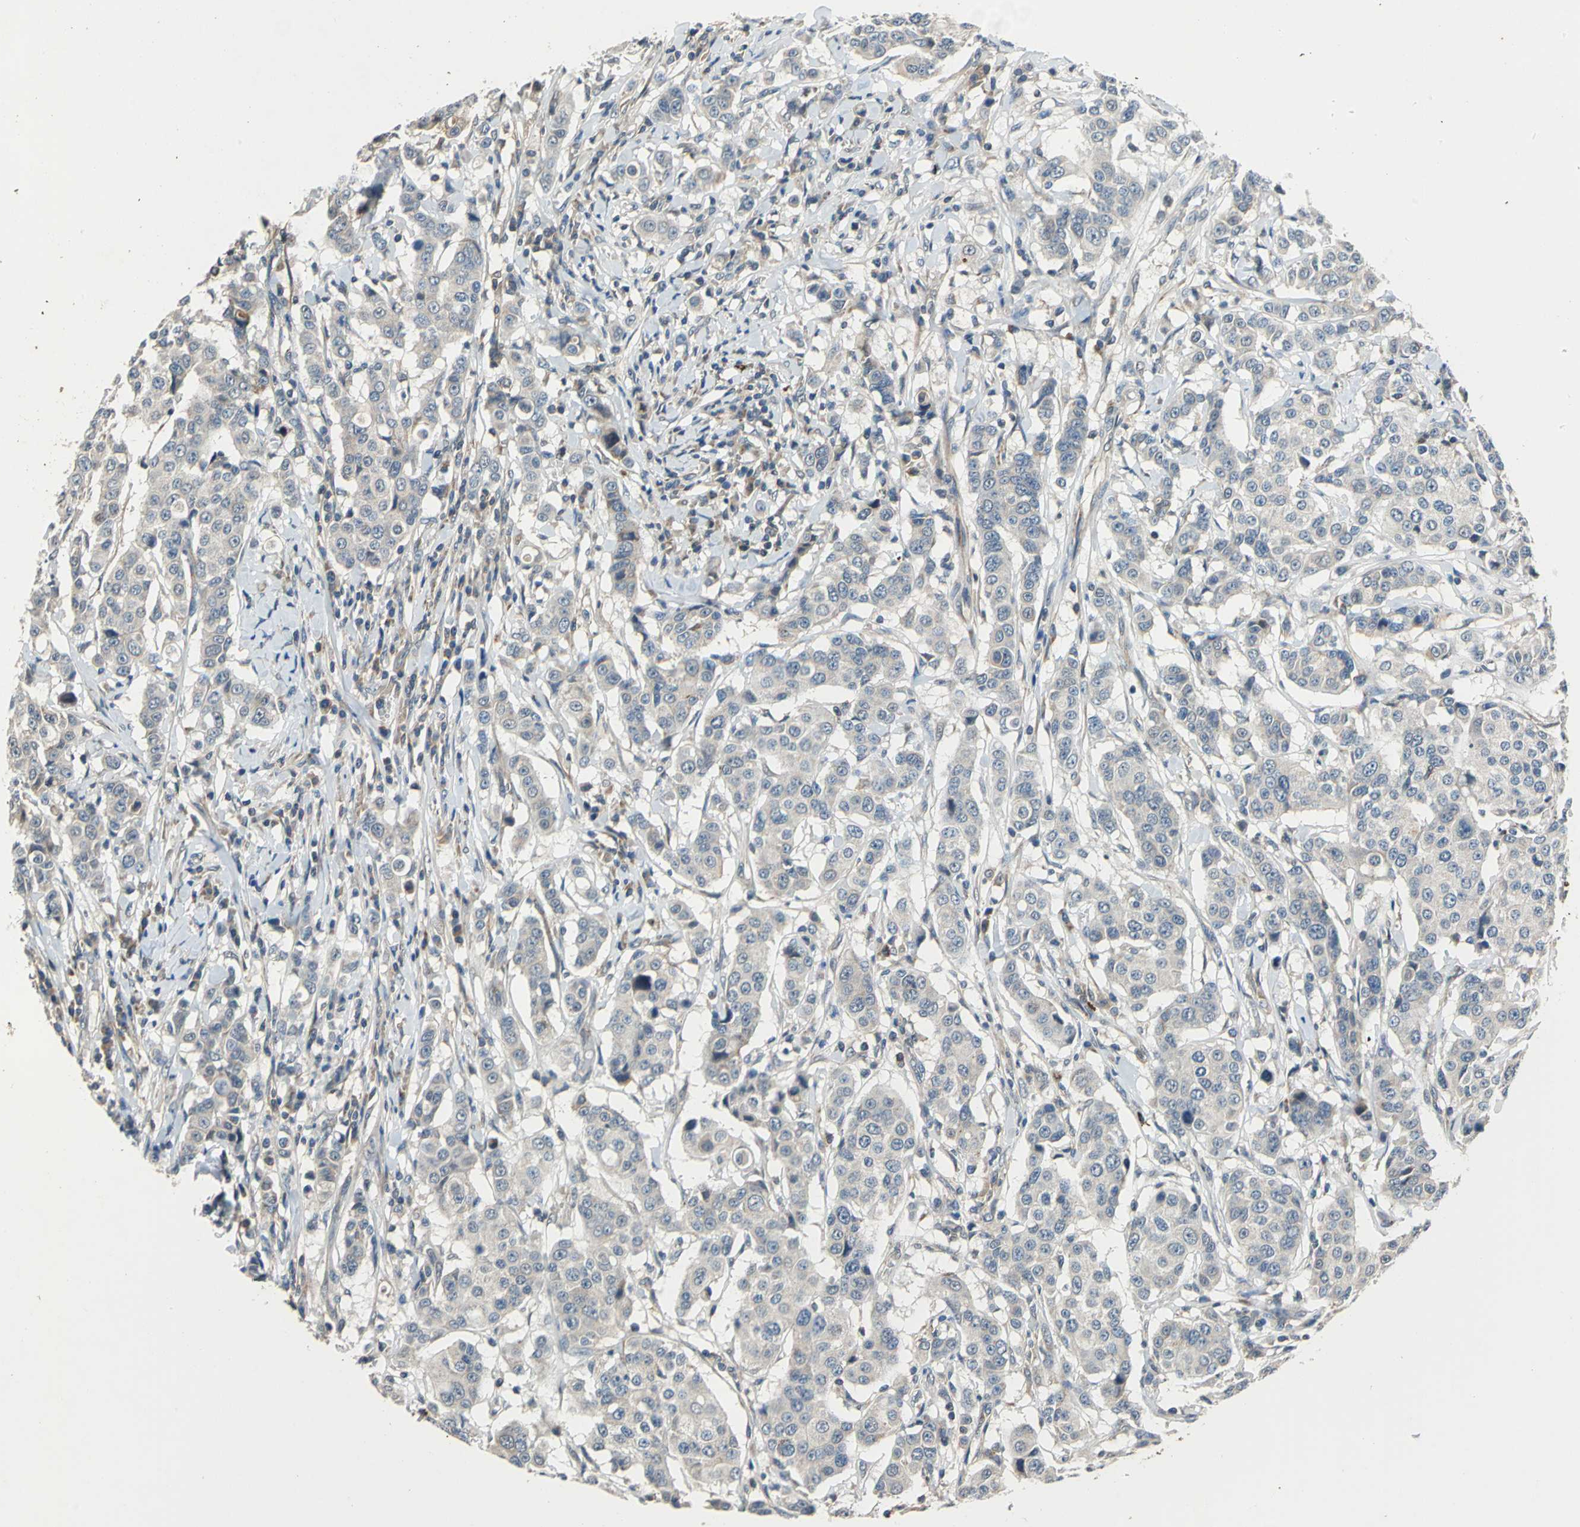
{"staining": {"intensity": "weak", "quantity": "25%-75%", "location": "cytoplasmic/membranous"}, "tissue": "breast cancer", "cell_type": "Tumor cells", "image_type": "cancer", "snomed": [{"axis": "morphology", "description": "Duct carcinoma"}, {"axis": "topography", "description": "Breast"}], "caption": "About 25%-75% of tumor cells in human infiltrating ductal carcinoma (breast) demonstrate weak cytoplasmic/membranous protein positivity as visualized by brown immunohistochemical staining.", "gene": "SLC19A2", "patient": {"sex": "female", "age": 27}}